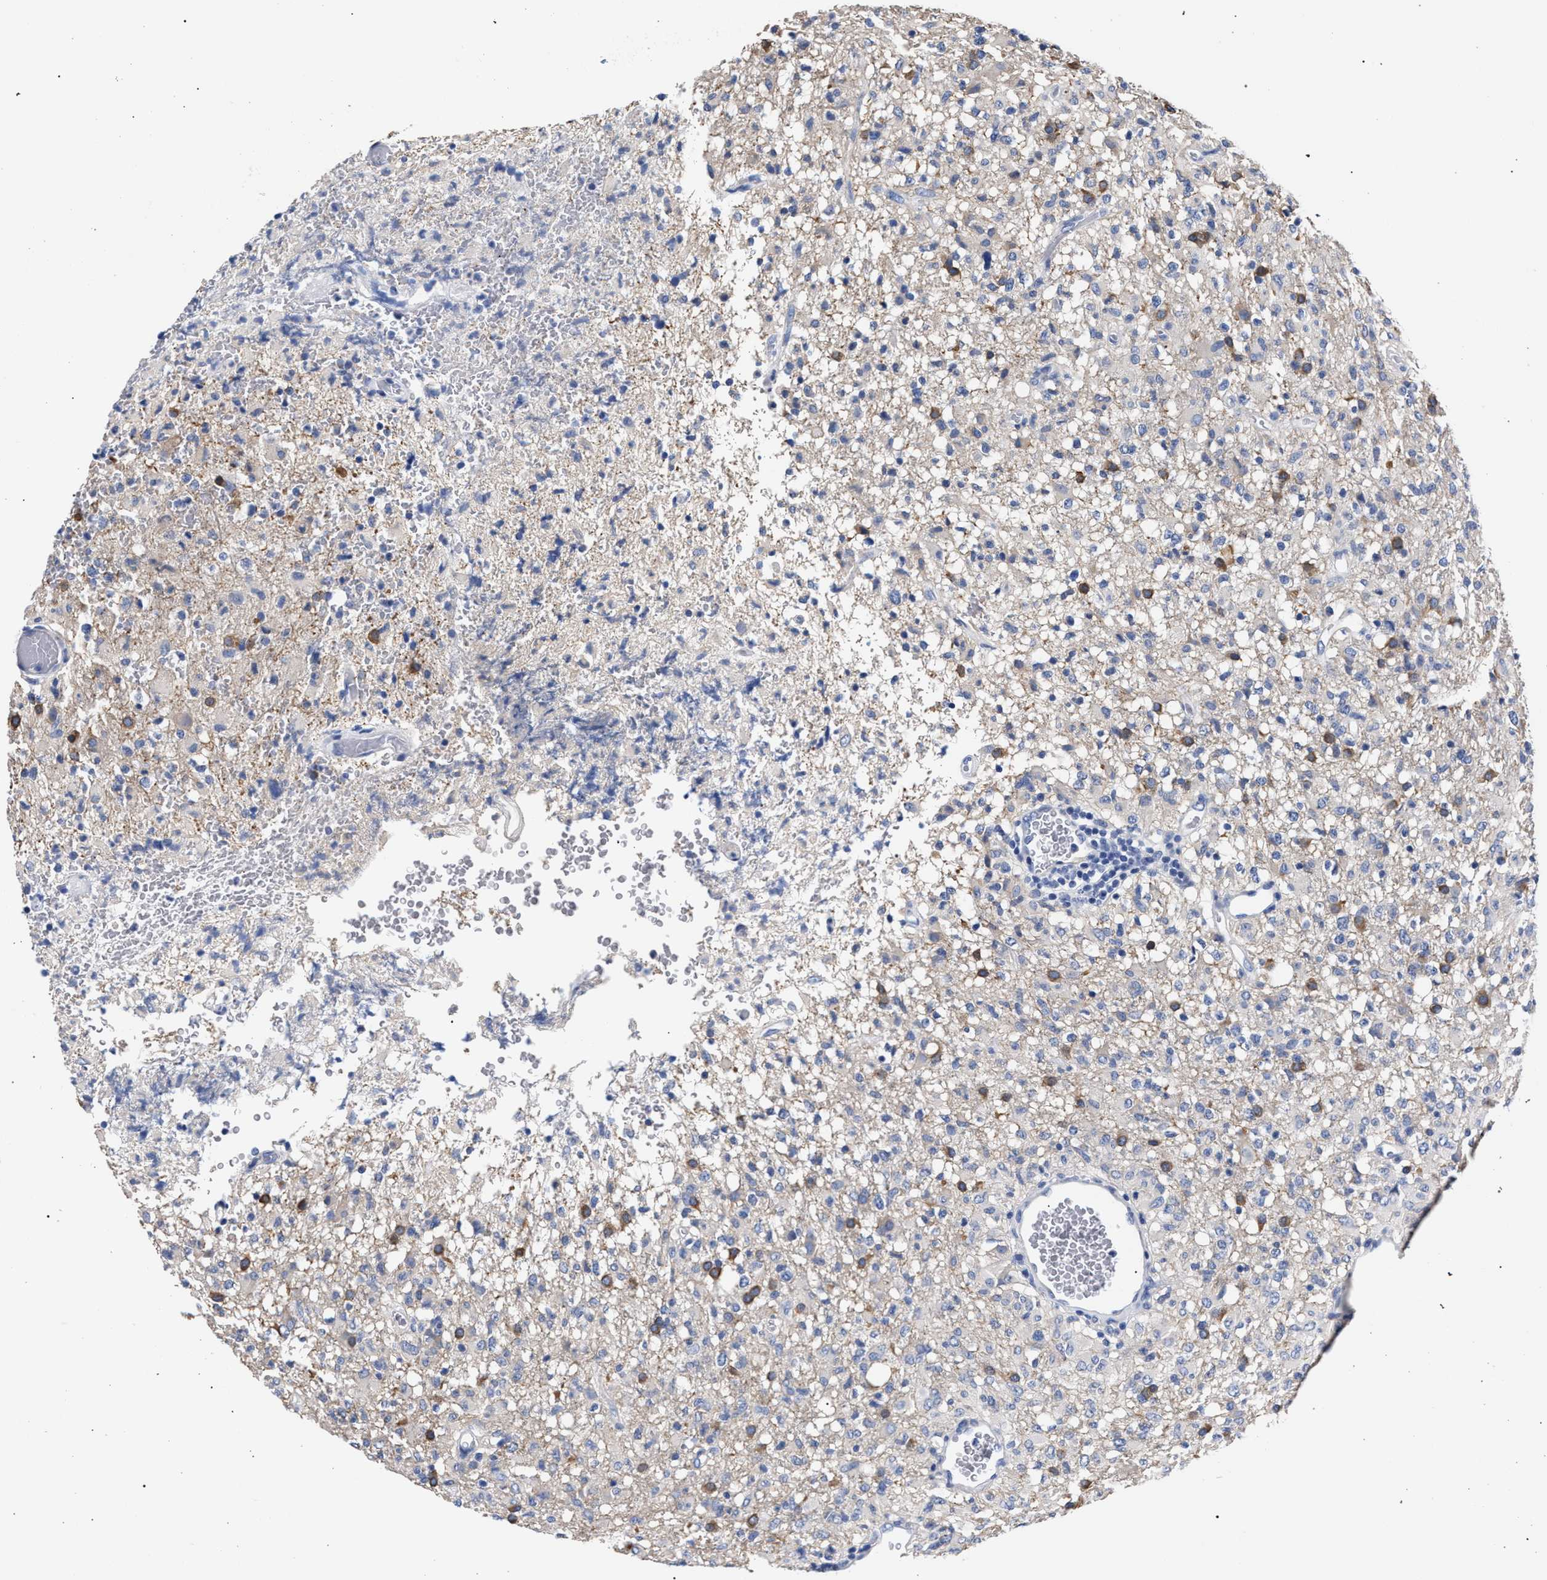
{"staining": {"intensity": "moderate", "quantity": "<25%", "location": "cytoplasmic/membranous"}, "tissue": "glioma", "cell_type": "Tumor cells", "image_type": "cancer", "snomed": [{"axis": "morphology", "description": "Glioma, malignant, High grade"}, {"axis": "topography", "description": "Brain"}], "caption": "Human glioma stained with a brown dye displays moderate cytoplasmic/membranous positive positivity in about <25% of tumor cells.", "gene": "AKAP4", "patient": {"sex": "female", "age": 57}}